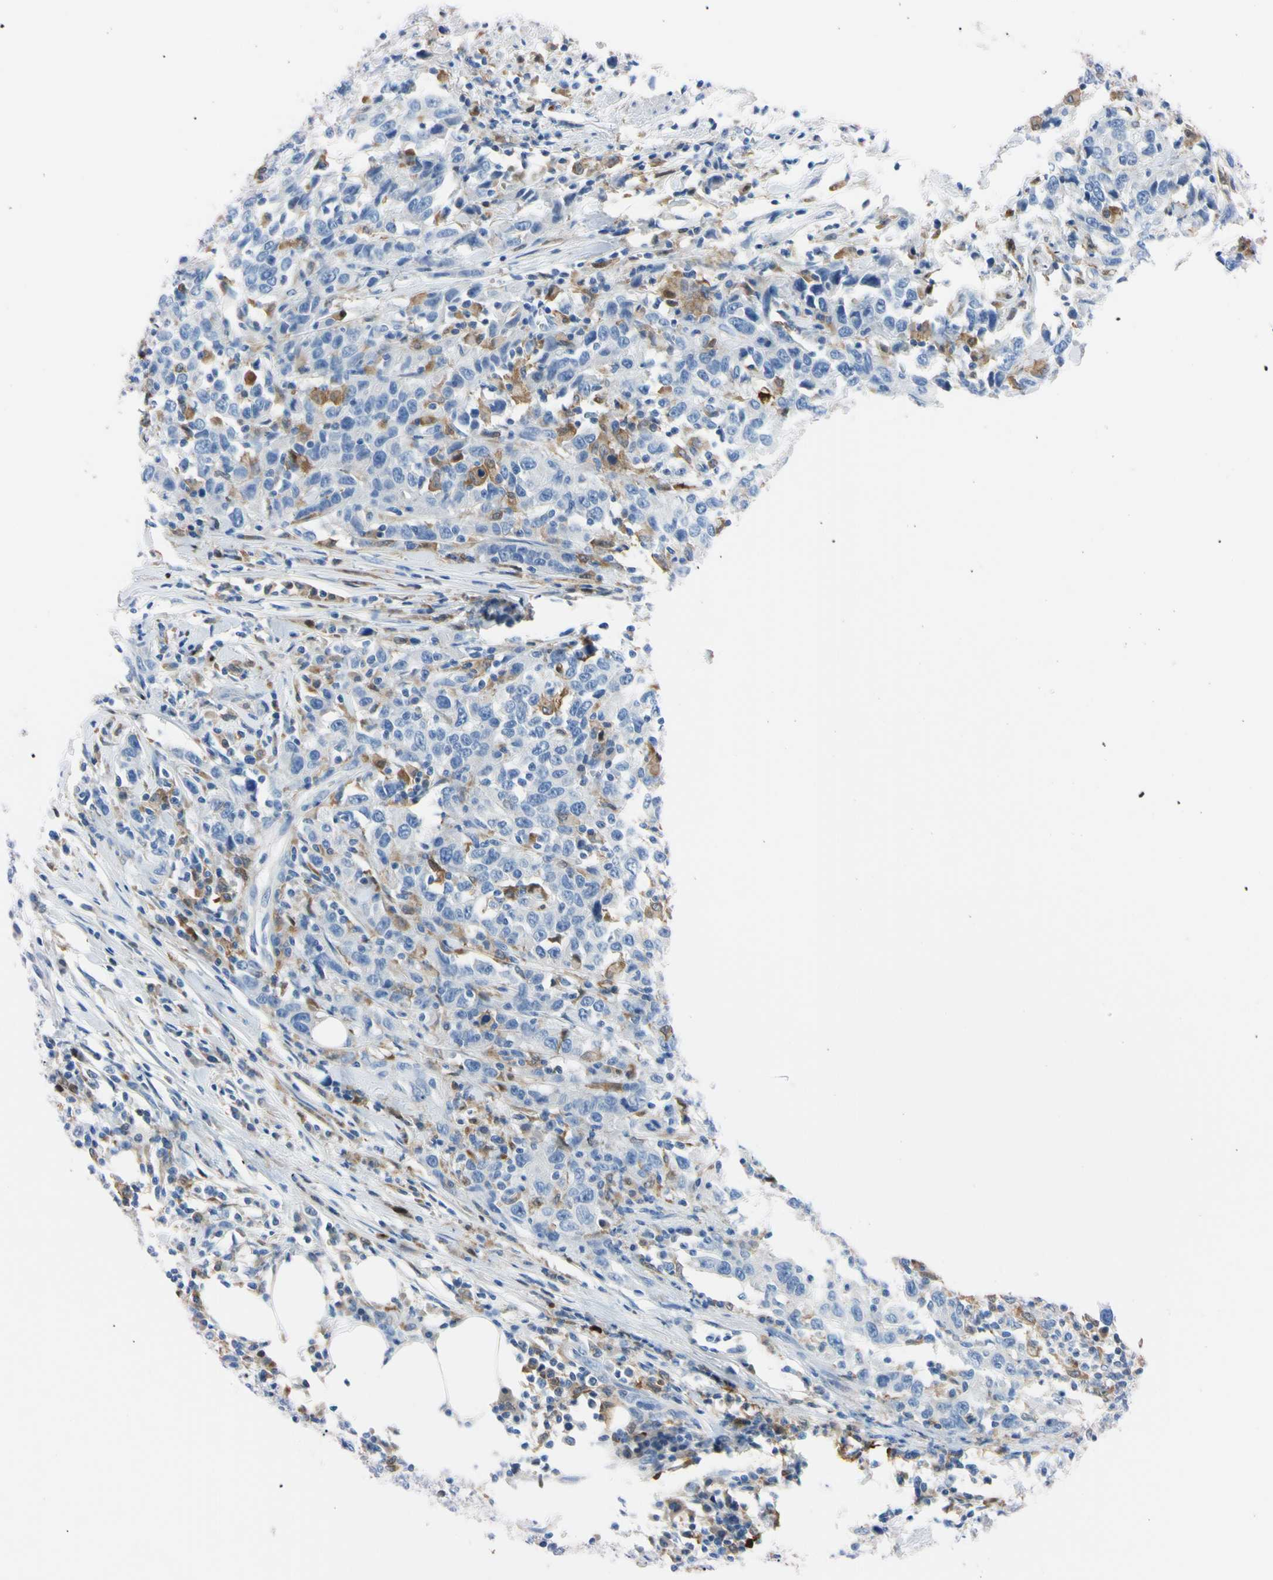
{"staining": {"intensity": "negative", "quantity": "none", "location": "none"}, "tissue": "urothelial cancer", "cell_type": "Tumor cells", "image_type": "cancer", "snomed": [{"axis": "morphology", "description": "Urothelial carcinoma, High grade"}, {"axis": "topography", "description": "Urinary bladder"}], "caption": "Immunohistochemical staining of urothelial carcinoma (high-grade) reveals no significant expression in tumor cells. (DAB IHC, high magnification).", "gene": "NCF4", "patient": {"sex": "male", "age": 61}}